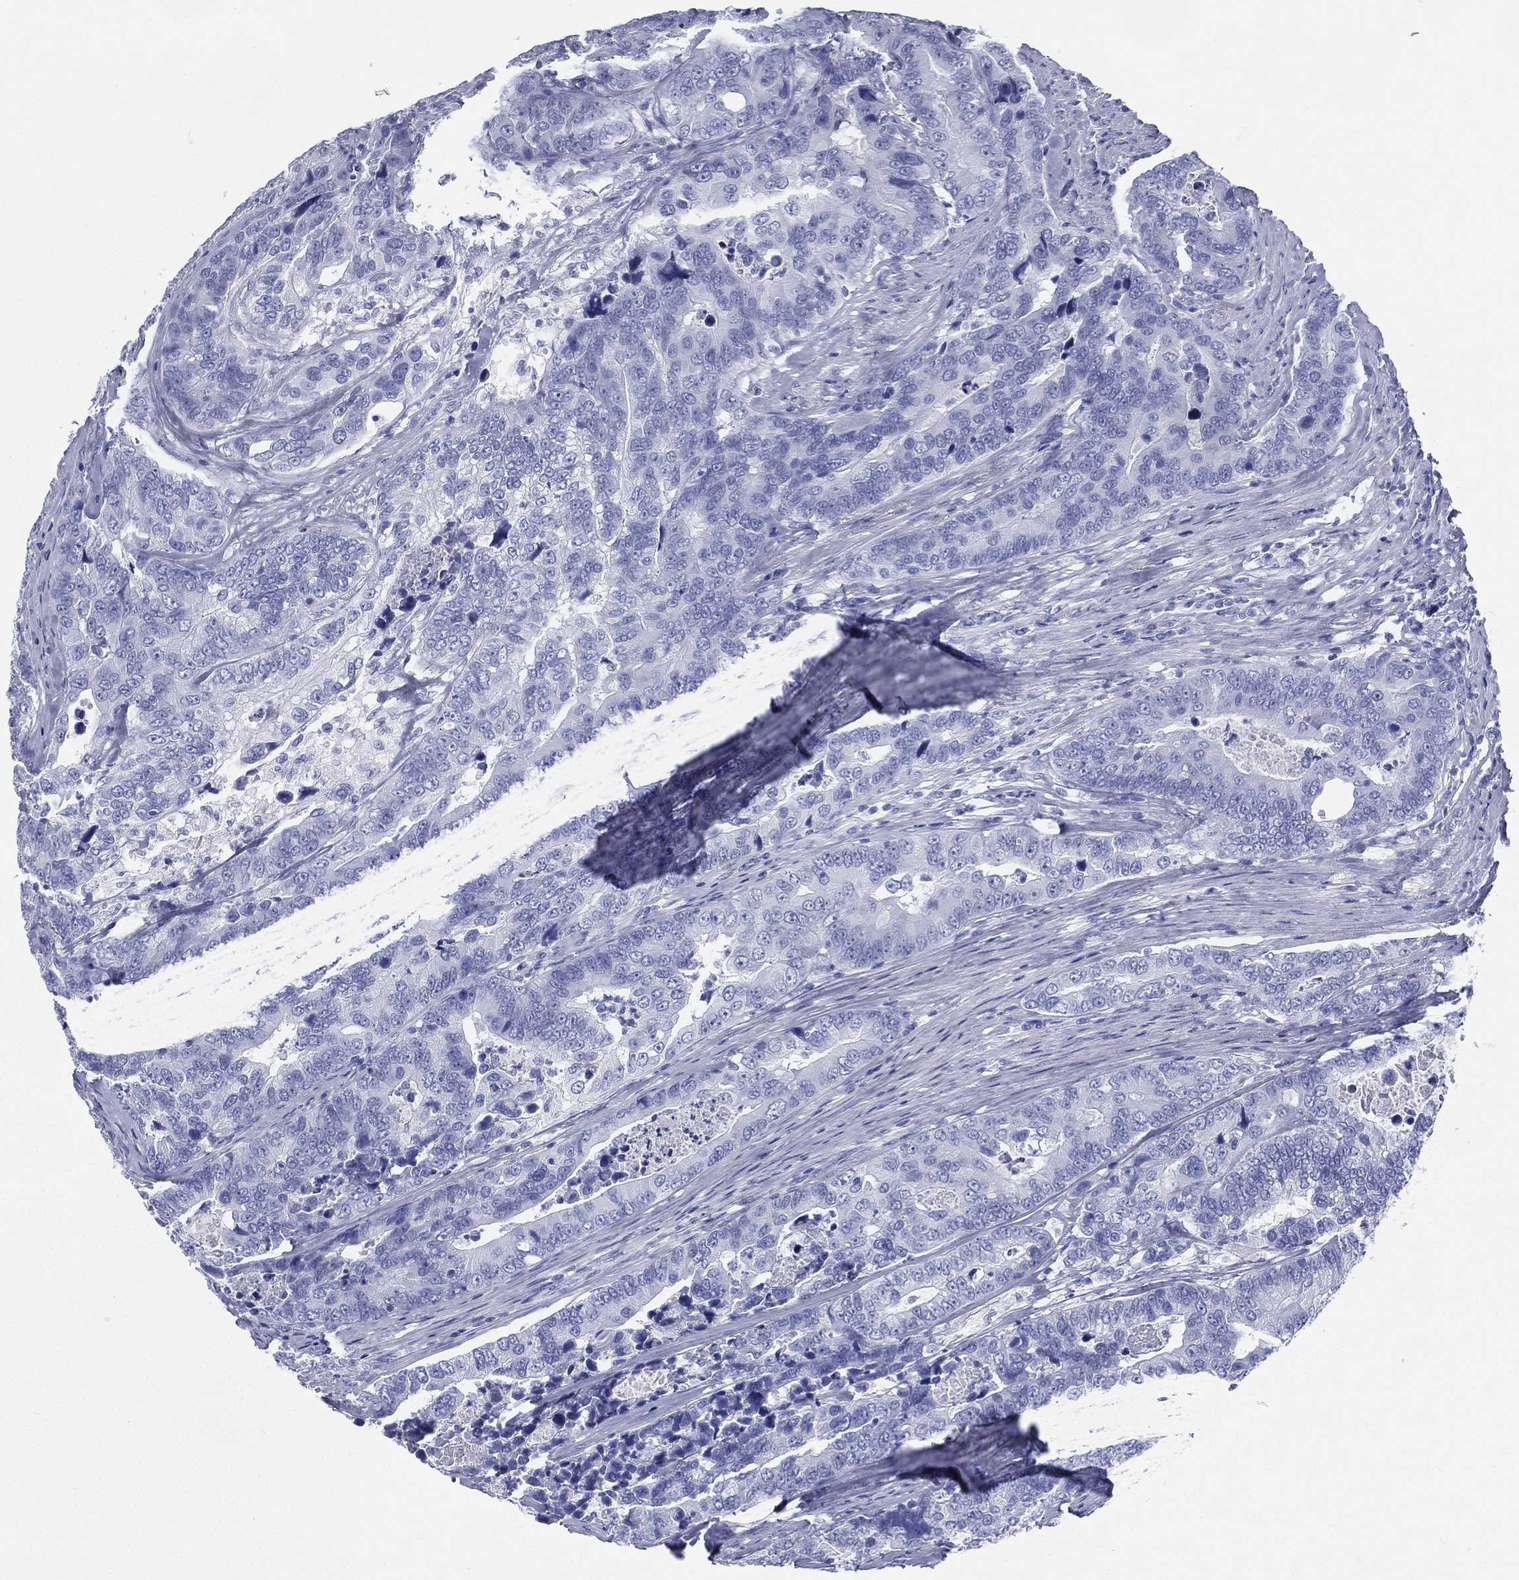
{"staining": {"intensity": "negative", "quantity": "none", "location": "none"}, "tissue": "colorectal cancer", "cell_type": "Tumor cells", "image_type": "cancer", "snomed": [{"axis": "morphology", "description": "Adenocarcinoma, NOS"}, {"axis": "topography", "description": "Colon"}], "caption": "DAB (3,3'-diaminobenzidine) immunohistochemical staining of adenocarcinoma (colorectal) shows no significant expression in tumor cells.", "gene": "RSPH4A", "patient": {"sex": "female", "age": 72}}